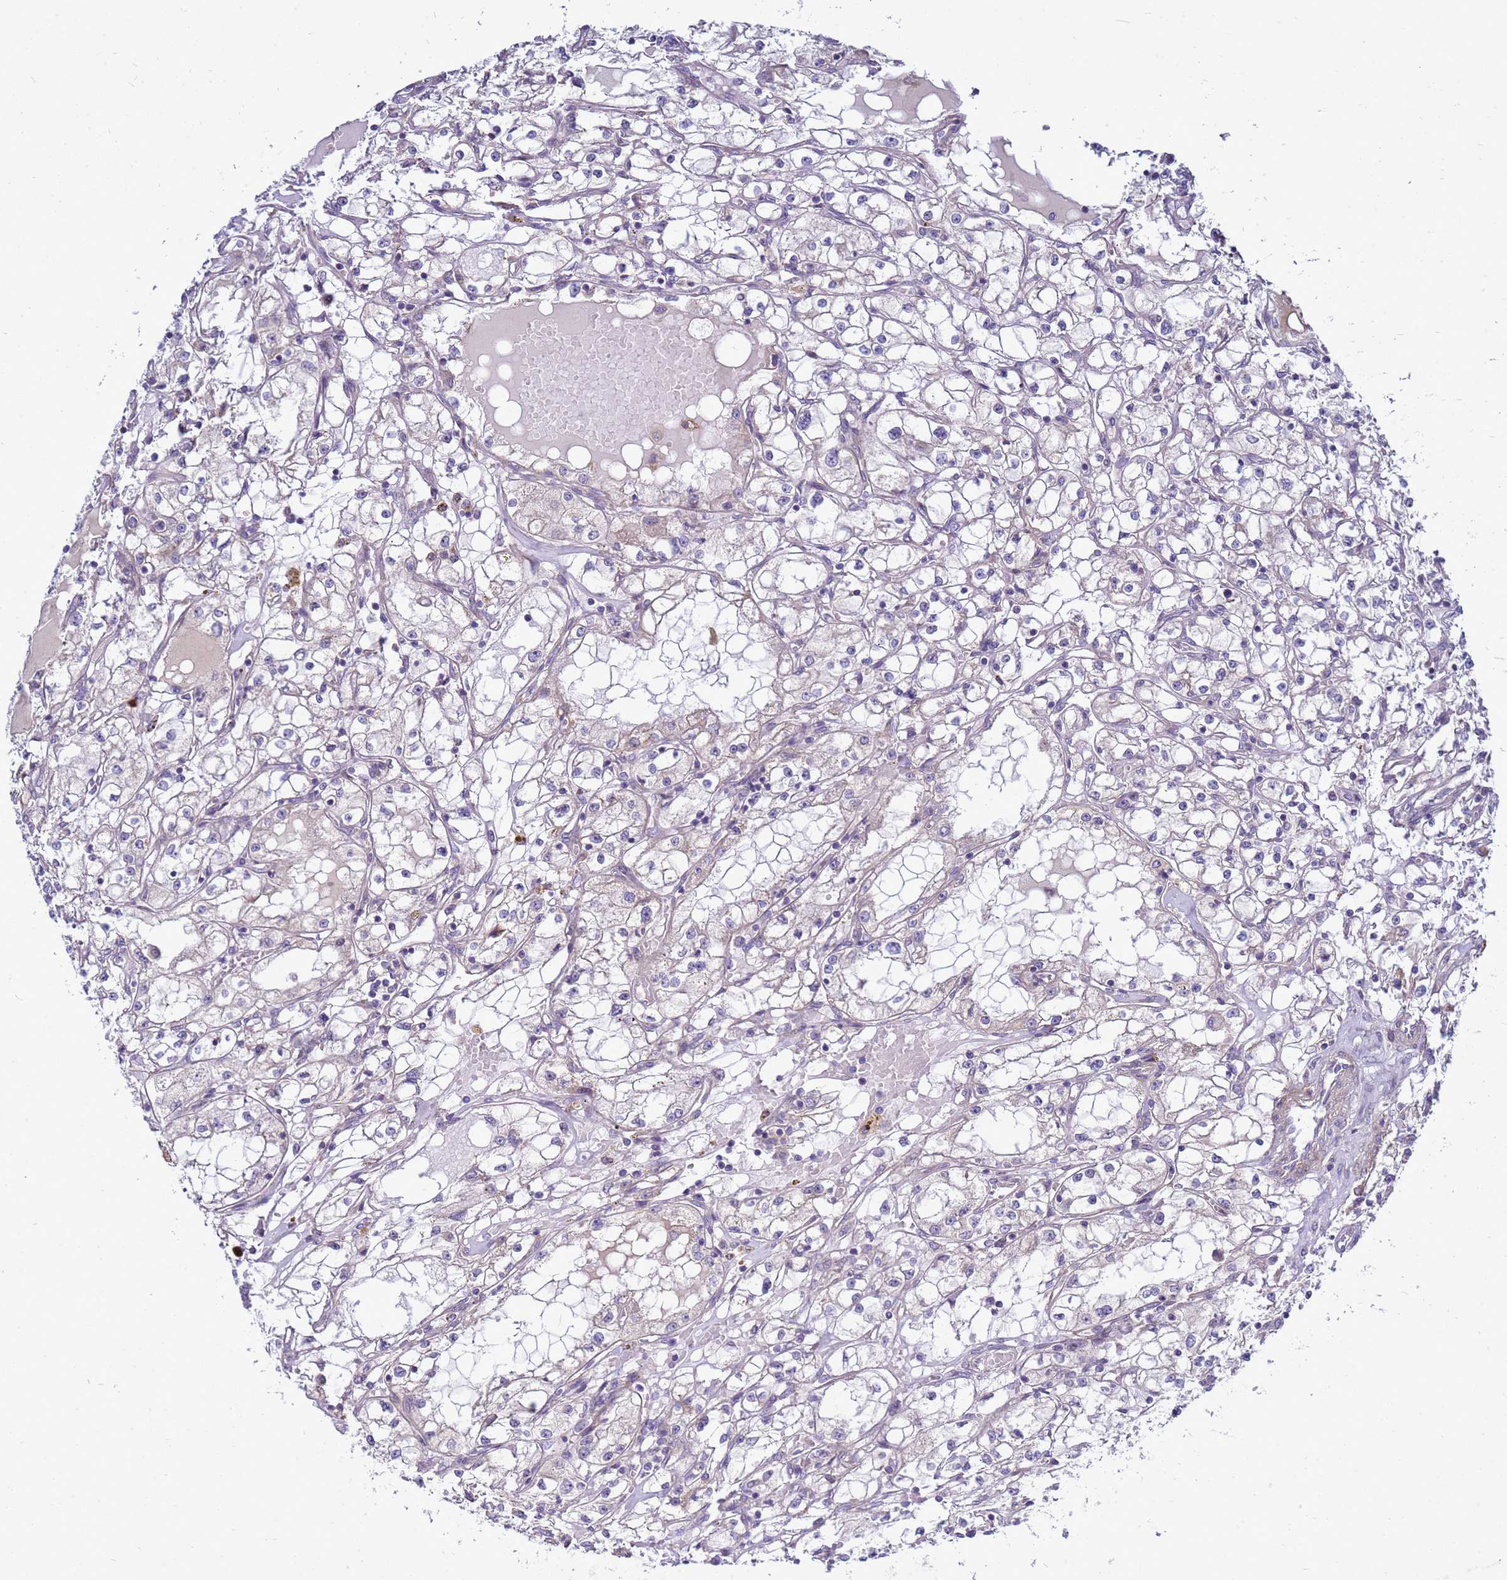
{"staining": {"intensity": "negative", "quantity": "none", "location": "none"}, "tissue": "renal cancer", "cell_type": "Tumor cells", "image_type": "cancer", "snomed": [{"axis": "morphology", "description": "Adenocarcinoma, NOS"}, {"axis": "topography", "description": "Kidney"}], "caption": "DAB immunohistochemical staining of human adenocarcinoma (renal) displays no significant staining in tumor cells.", "gene": "MON1B", "patient": {"sex": "male", "age": 56}}